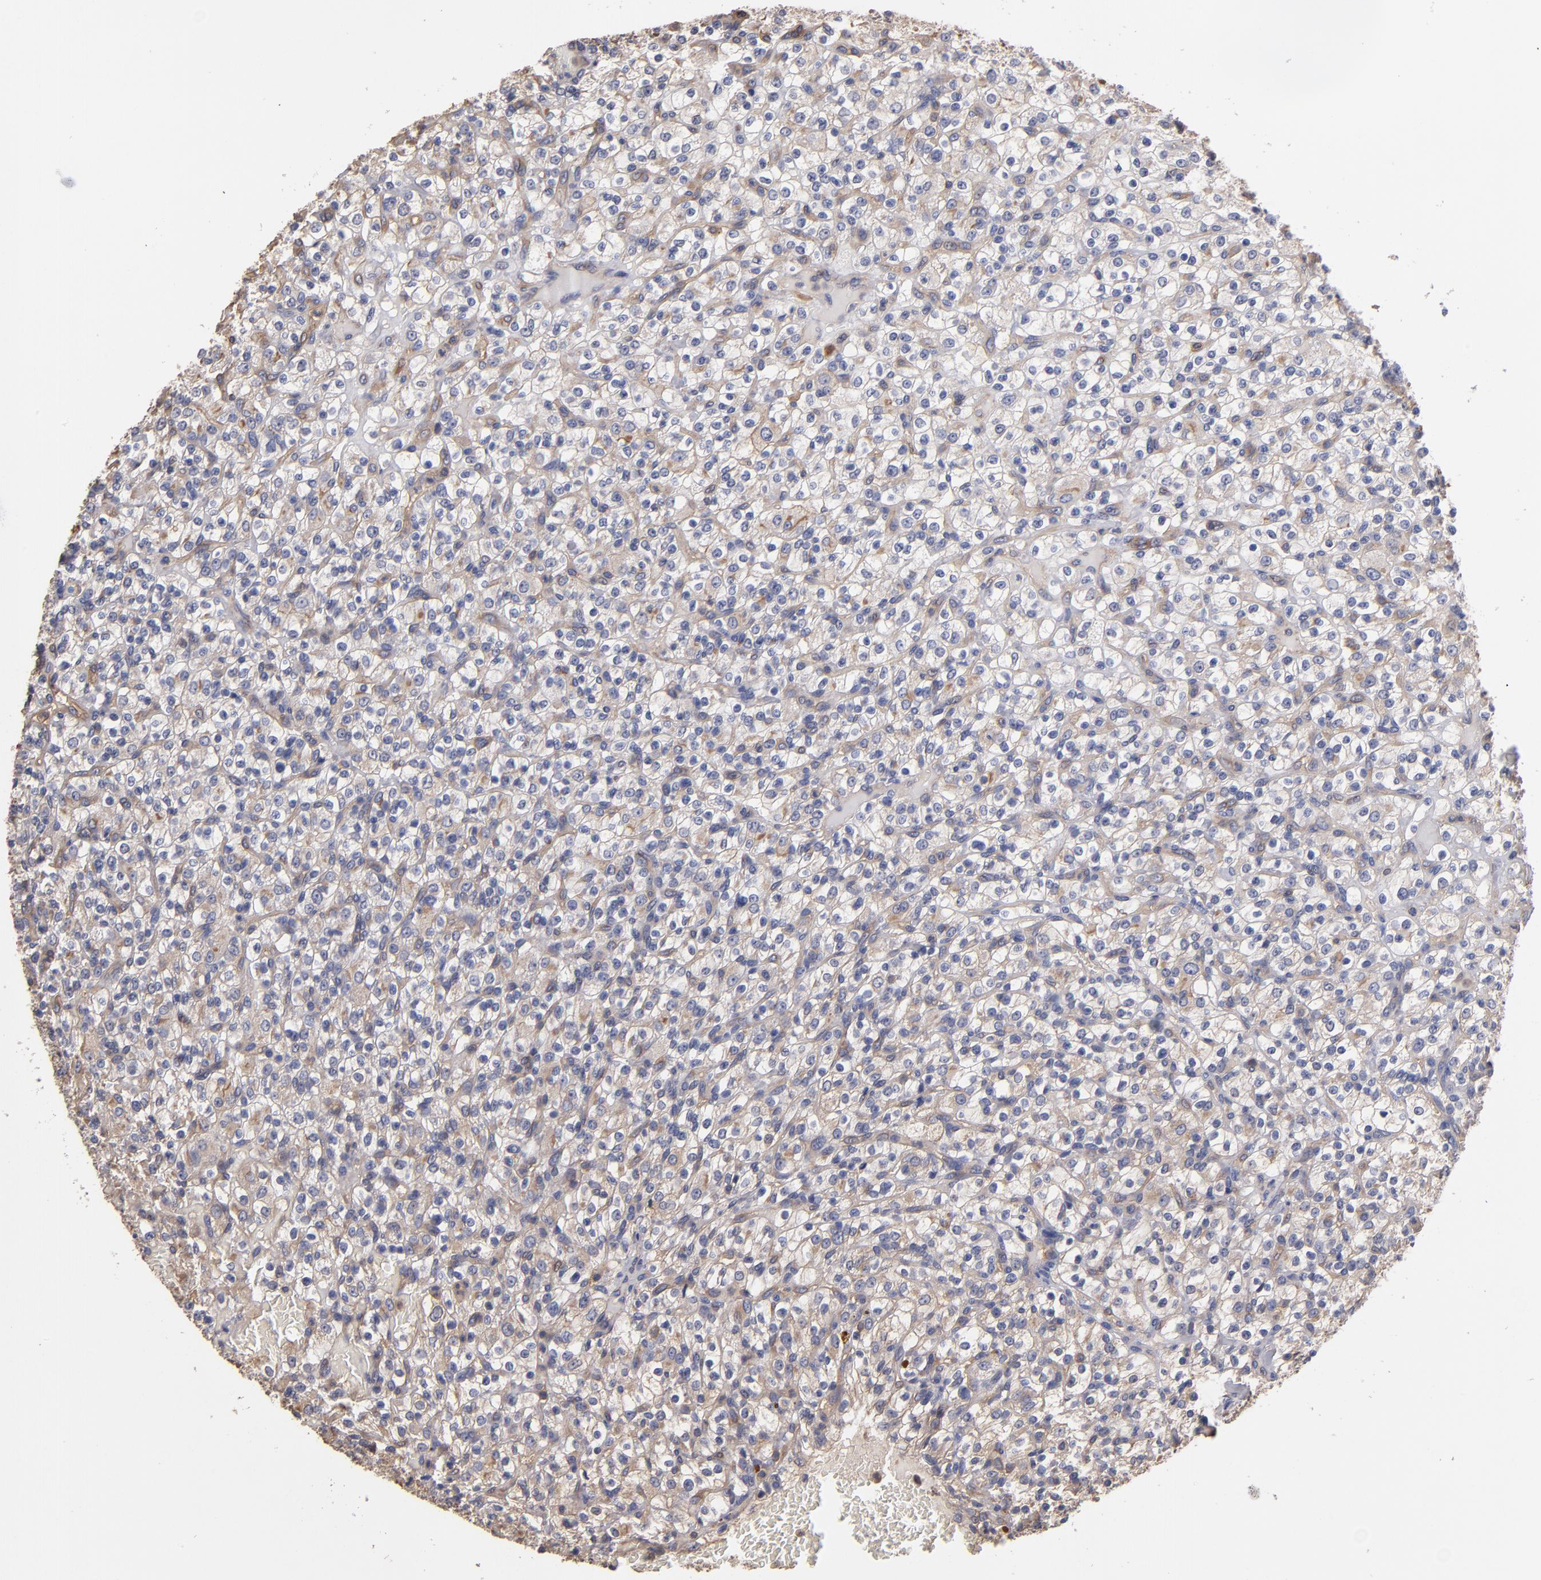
{"staining": {"intensity": "weak", "quantity": "25%-75%", "location": "cytoplasmic/membranous"}, "tissue": "renal cancer", "cell_type": "Tumor cells", "image_type": "cancer", "snomed": [{"axis": "morphology", "description": "Normal tissue, NOS"}, {"axis": "morphology", "description": "Adenocarcinoma, NOS"}, {"axis": "topography", "description": "Kidney"}], "caption": "Adenocarcinoma (renal) stained with a protein marker demonstrates weak staining in tumor cells.", "gene": "ESYT2", "patient": {"sex": "female", "age": 72}}